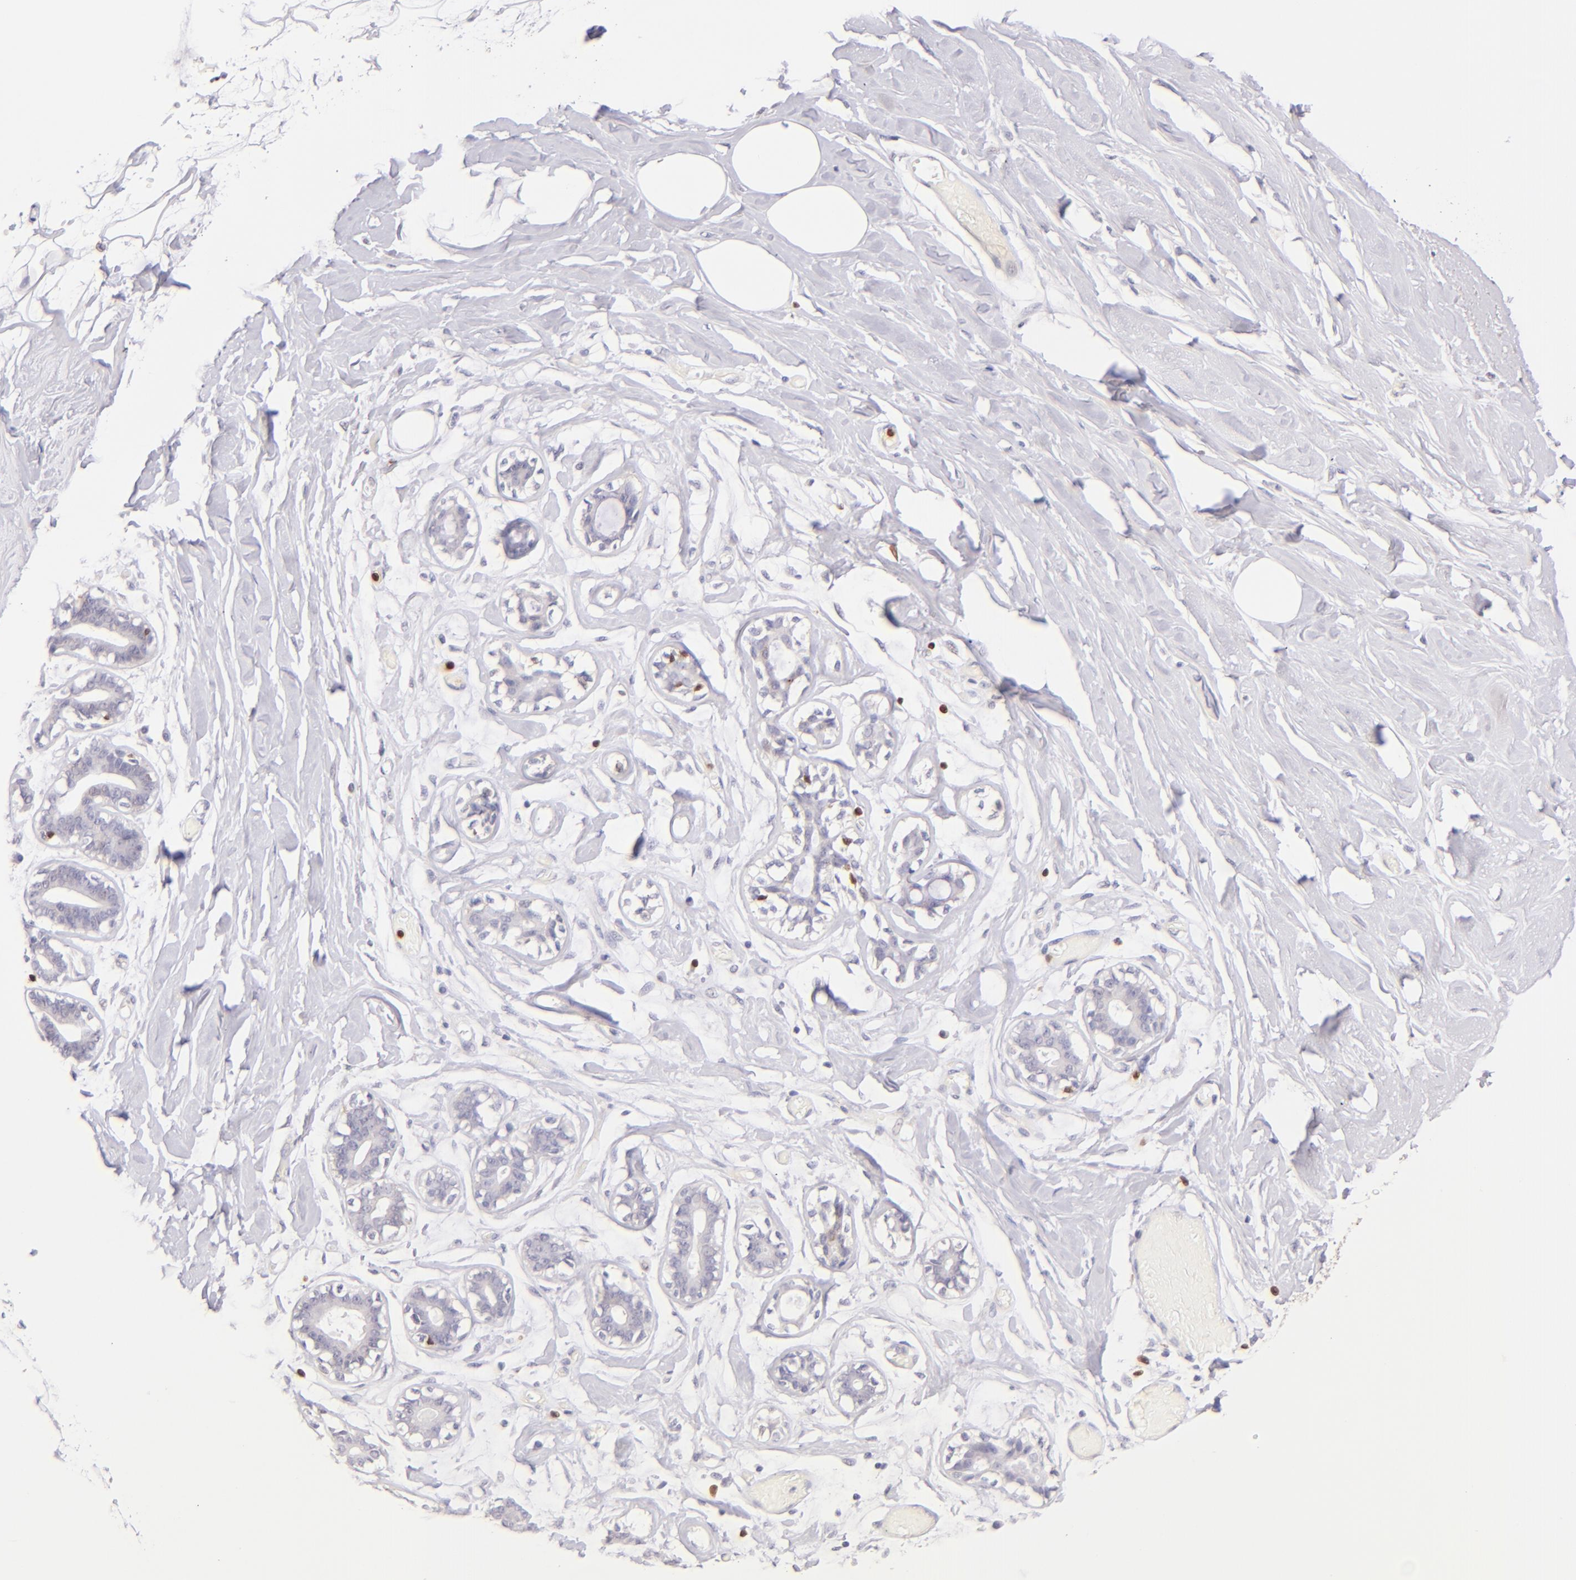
{"staining": {"intensity": "negative", "quantity": "none", "location": "none"}, "tissue": "breast", "cell_type": "Adipocytes", "image_type": "normal", "snomed": [{"axis": "morphology", "description": "Normal tissue, NOS"}, {"axis": "morphology", "description": "Fibrosis, NOS"}, {"axis": "topography", "description": "Breast"}], "caption": "Immunohistochemical staining of unremarkable breast shows no significant expression in adipocytes.", "gene": "ZAP70", "patient": {"sex": "female", "age": 39}}